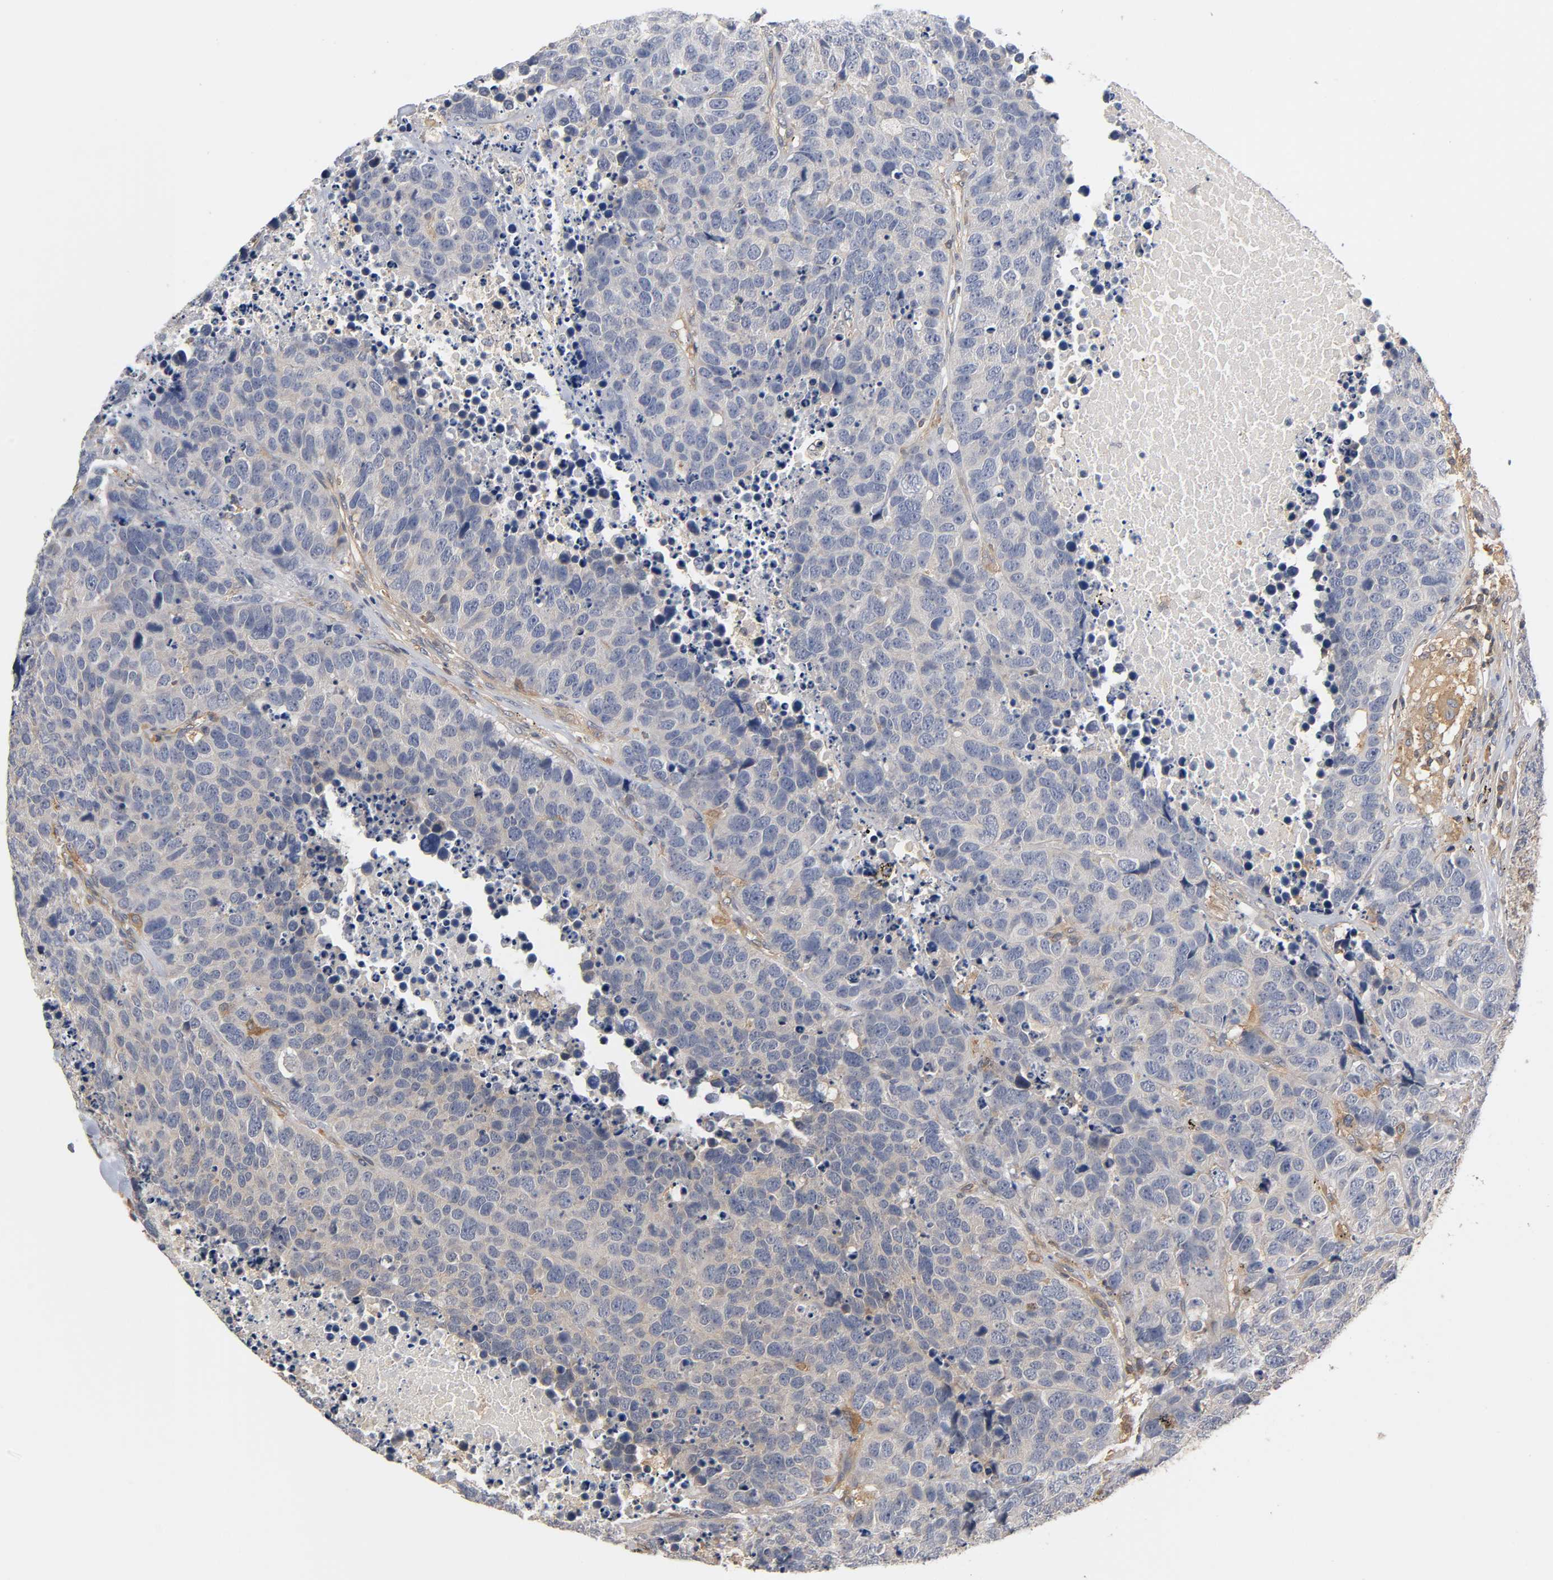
{"staining": {"intensity": "weak", "quantity": "25%-75%", "location": "cytoplasmic/membranous"}, "tissue": "carcinoid", "cell_type": "Tumor cells", "image_type": "cancer", "snomed": [{"axis": "morphology", "description": "Carcinoid, malignant, NOS"}, {"axis": "topography", "description": "Lung"}], "caption": "Immunohistochemistry (DAB (3,3'-diaminobenzidine)) staining of carcinoid demonstrates weak cytoplasmic/membranous protein positivity in approximately 25%-75% of tumor cells.", "gene": "ACTR2", "patient": {"sex": "male", "age": 60}}